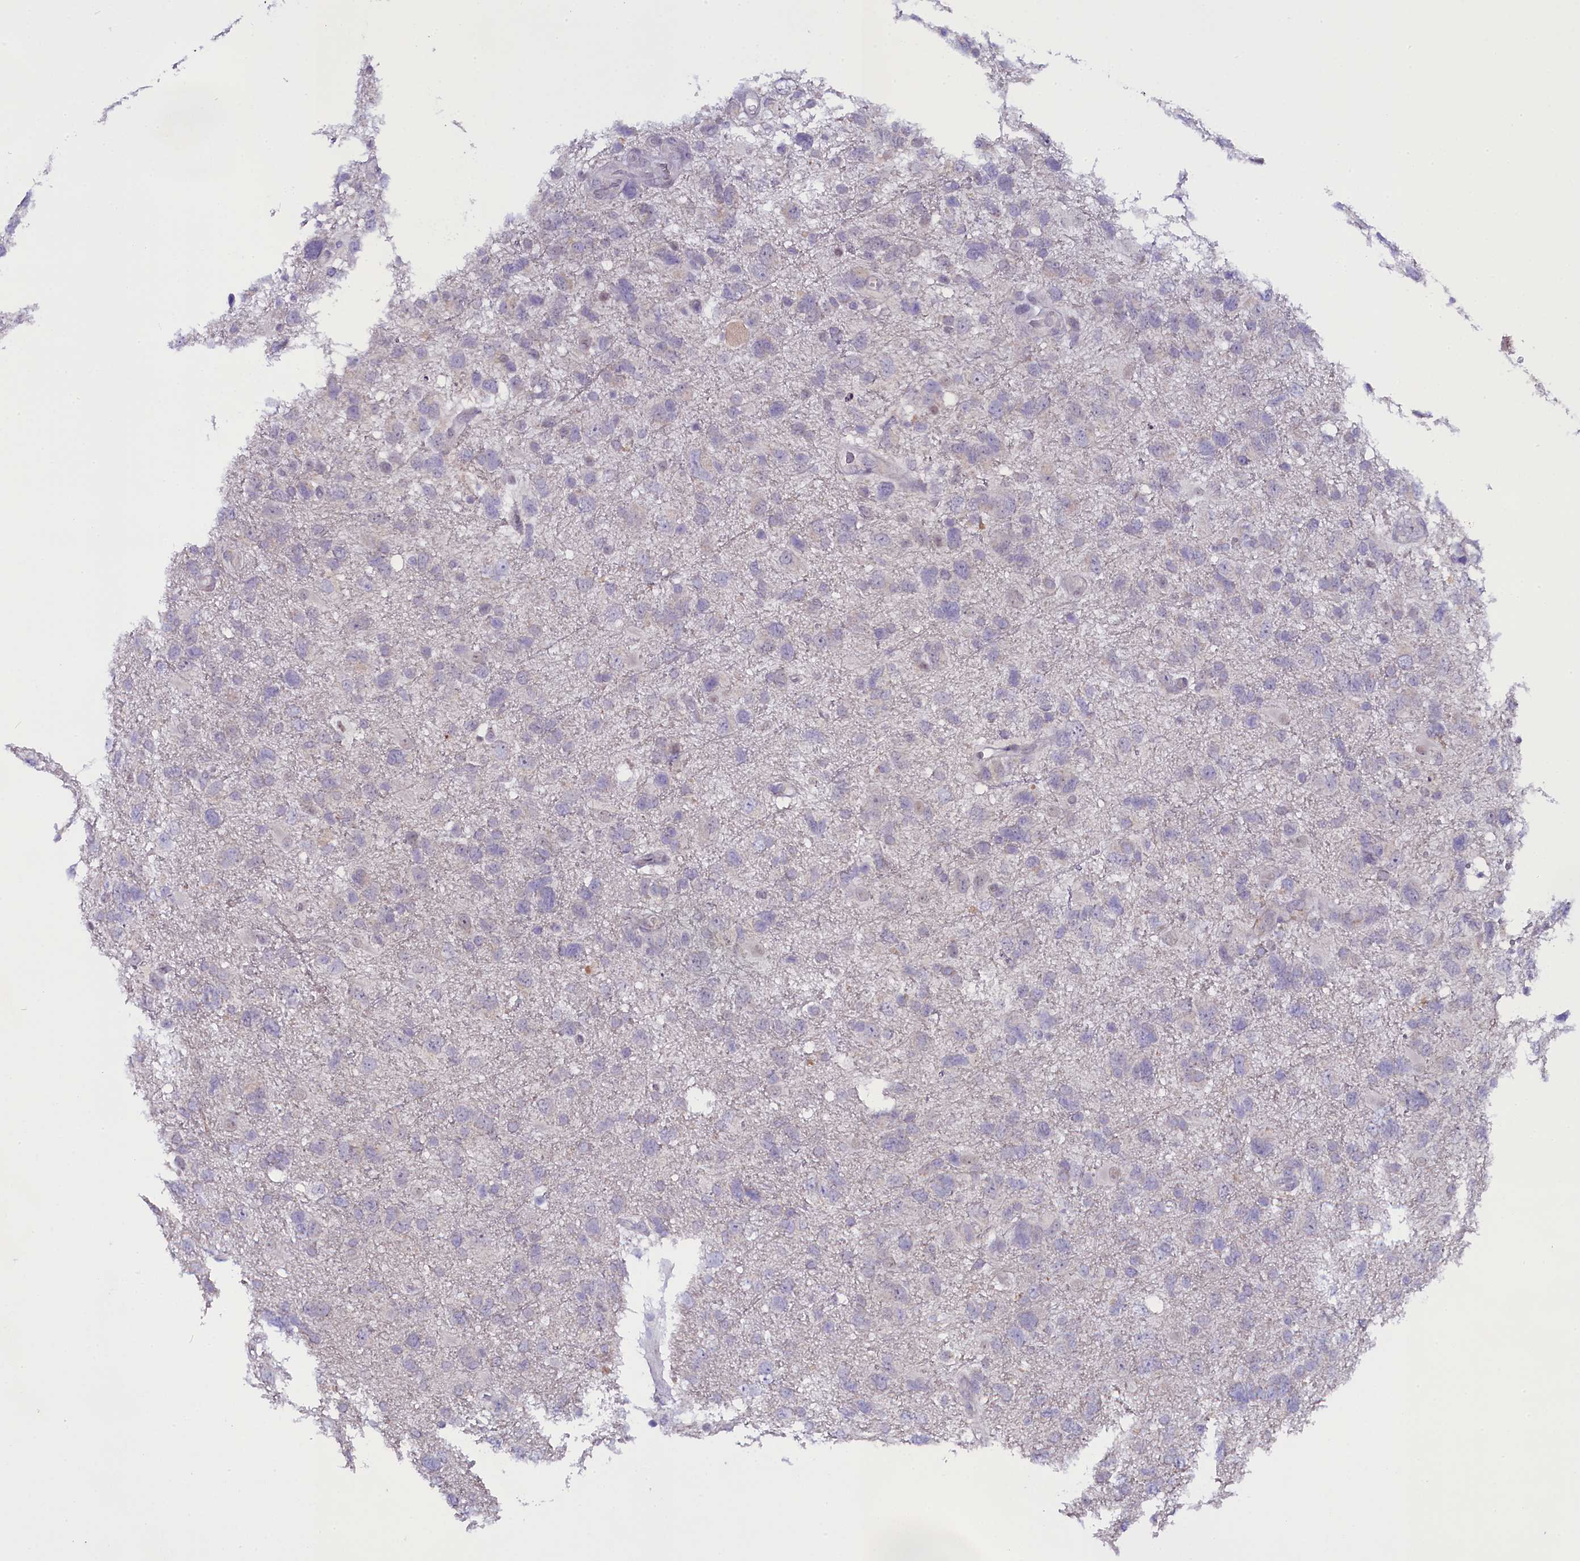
{"staining": {"intensity": "negative", "quantity": "none", "location": "none"}, "tissue": "glioma", "cell_type": "Tumor cells", "image_type": "cancer", "snomed": [{"axis": "morphology", "description": "Glioma, malignant, High grade"}, {"axis": "topography", "description": "Brain"}], "caption": "Immunohistochemistry (IHC) photomicrograph of human glioma stained for a protein (brown), which displays no staining in tumor cells.", "gene": "OSGEP", "patient": {"sex": "male", "age": 61}}